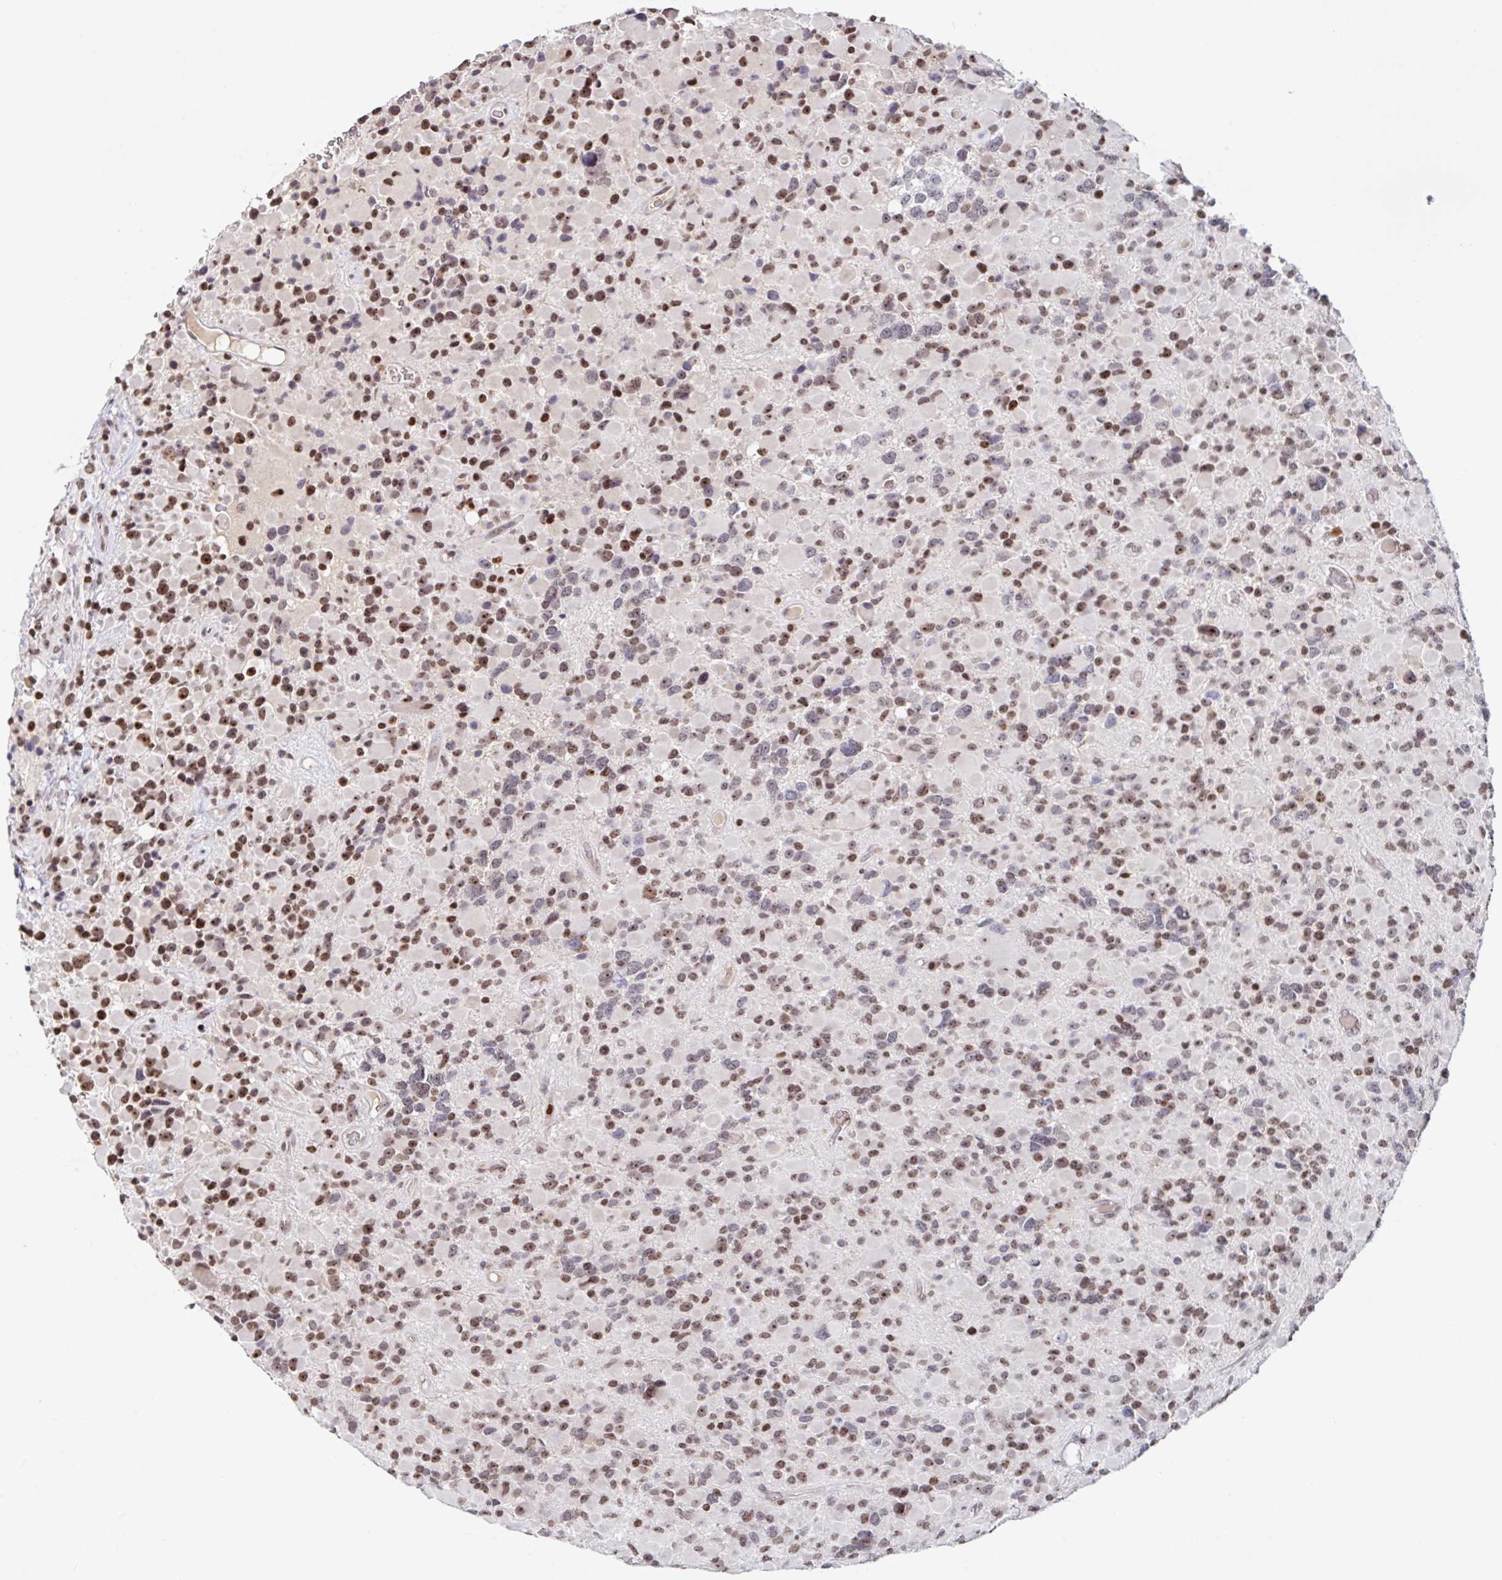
{"staining": {"intensity": "moderate", "quantity": ">75%", "location": "nuclear"}, "tissue": "glioma", "cell_type": "Tumor cells", "image_type": "cancer", "snomed": [{"axis": "morphology", "description": "Glioma, malignant, High grade"}, {"axis": "topography", "description": "Brain"}], "caption": "An image showing moderate nuclear positivity in about >75% of tumor cells in malignant high-grade glioma, as visualized by brown immunohistochemical staining.", "gene": "C19orf53", "patient": {"sex": "female", "age": 40}}